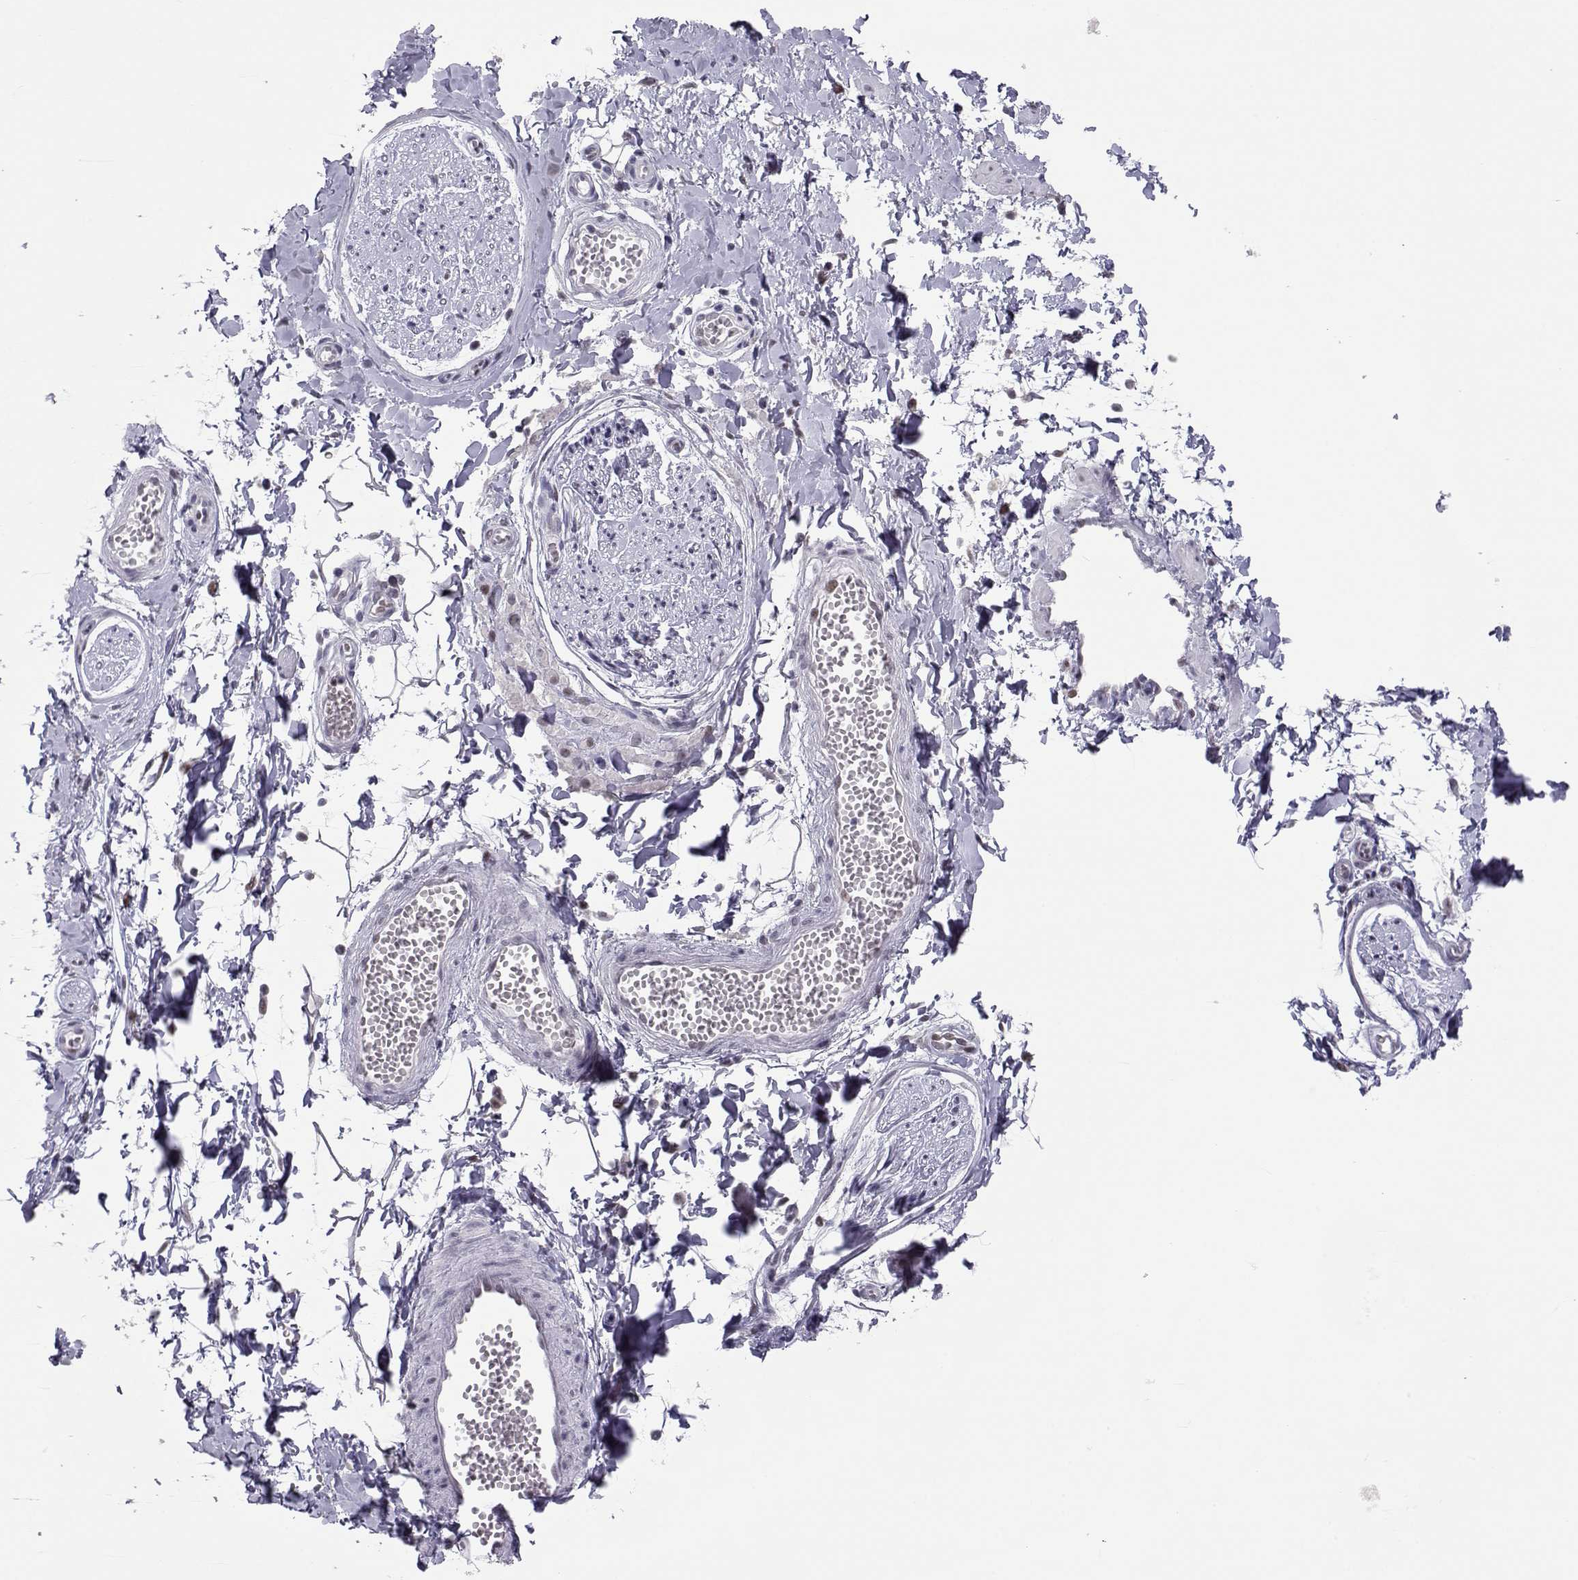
{"staining": {"intensity": "negative", "quantity": "none", "location": "none"}, "tissue": "adipose tissue", "cell_type": "Adipocytes", "image_type": "normal", "snomed": [{"axis": "morphology", "description": "Normal tissue, NOS"}, {"axis": "topography", "description": "Smooth muscle"}, {"axis": "topography", "description": "Peripheral nerve tissue"}], "caption": "Immunohistochemistry (IHC) of unremarkable human adipose tissue reveals no staining in adipocytes. (Brightfield microscopy of DAB (3,3'-diaminobenzidine) immunohistochemistry (IHC) at high magnification).", "gene": "SIX6", "patient": {"sex": "male", "age": 22}}